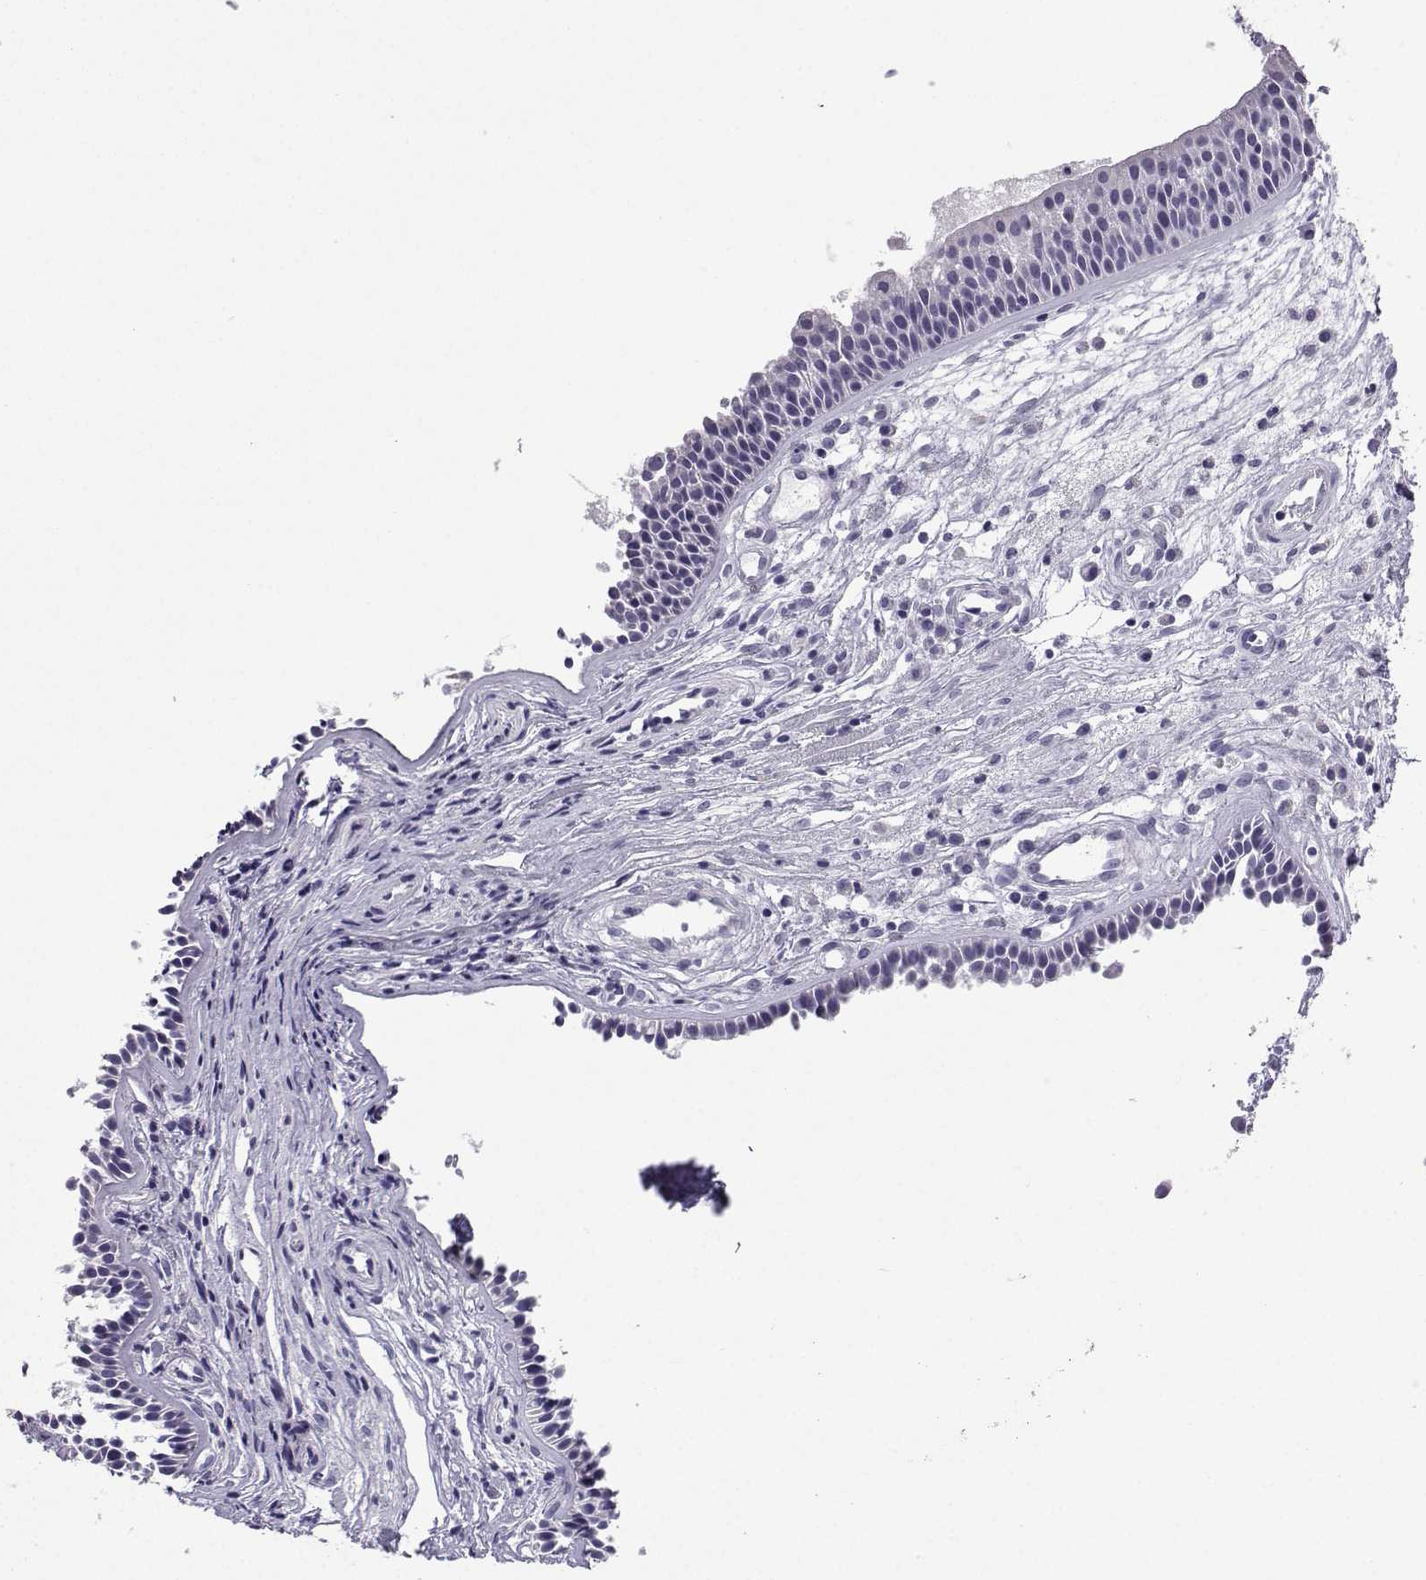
{"staining": {"intensity": "negative", "quantity": "none", "location": "none"}, "tissue": "nasopharynx", "cell_type": "Respiratory epithelial cells", "image_type": "normal", "snomed": [{"axis": "morphology", "description": "Normal tissue, NOS"}, {"axis": "topography", "description": "Nasopharynx"}], "caption": "DAB (3,3'-diaminobenzidine) immunohistochemical staining of benign nasopharynx displays no significant expression in respiratory epithelial cells. (DAB (3,3'-diaminobenzidine) immunohistochemistry (IHC) with hematoxylin counter stain).", "gene": "ACRBP", "patient": {"sex": "male", "age": 31}}